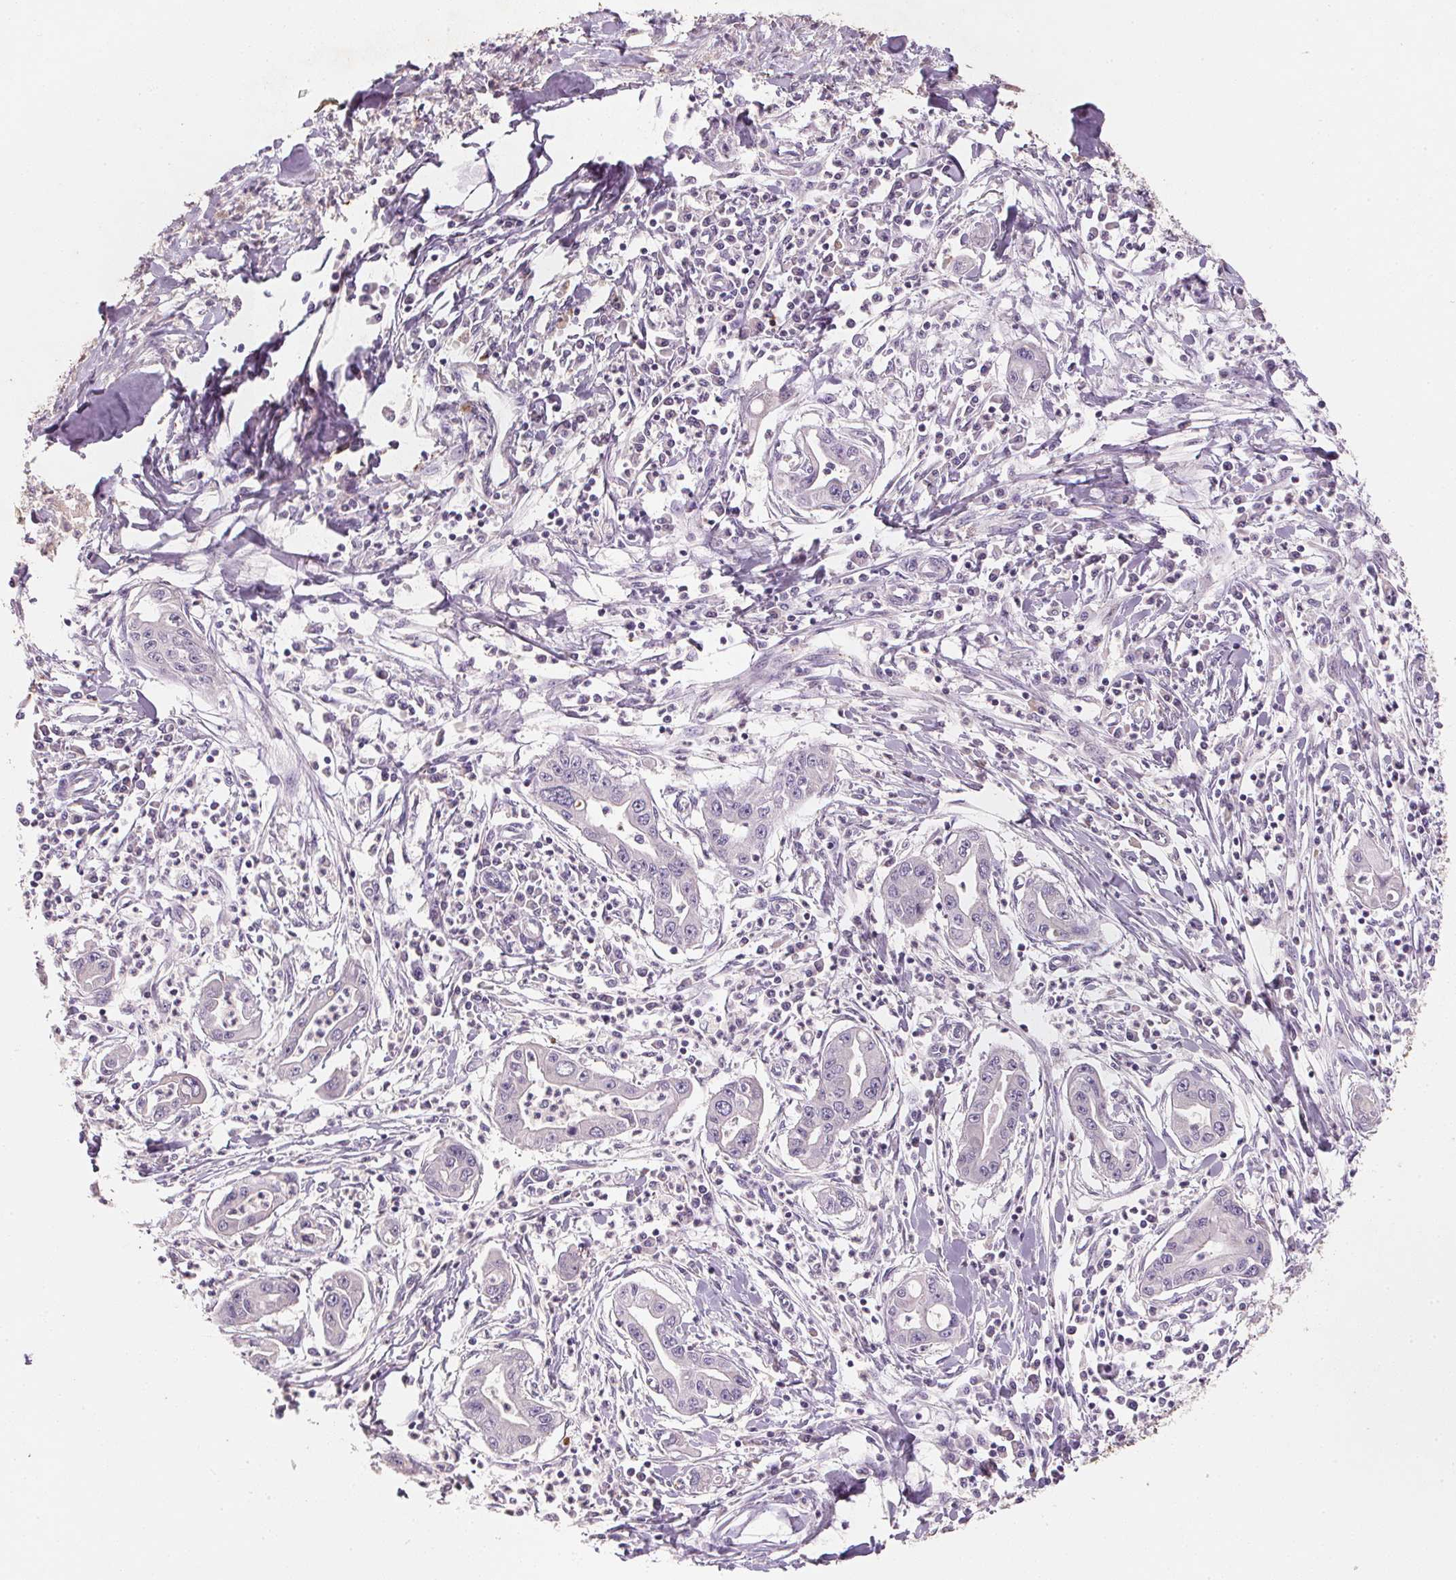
{"staining": {"intensity": "negative", "quantity": "none", "location": "none"}, "tissue": "pancreatic cancer", "cell_type": "Tumor cells", "image_type": "cancer", "snomed": [{"axis": "morphology", "description": "Adenocarcinoma, NOS"}, {"axis": "topography", "description": "Pancreas"}], "caption": "There is no significant staining in tumor cells of adenocarcinoma (pancreatic).", "gene": "CXCL5", "patient": {"sex": "male", "age": 72}}